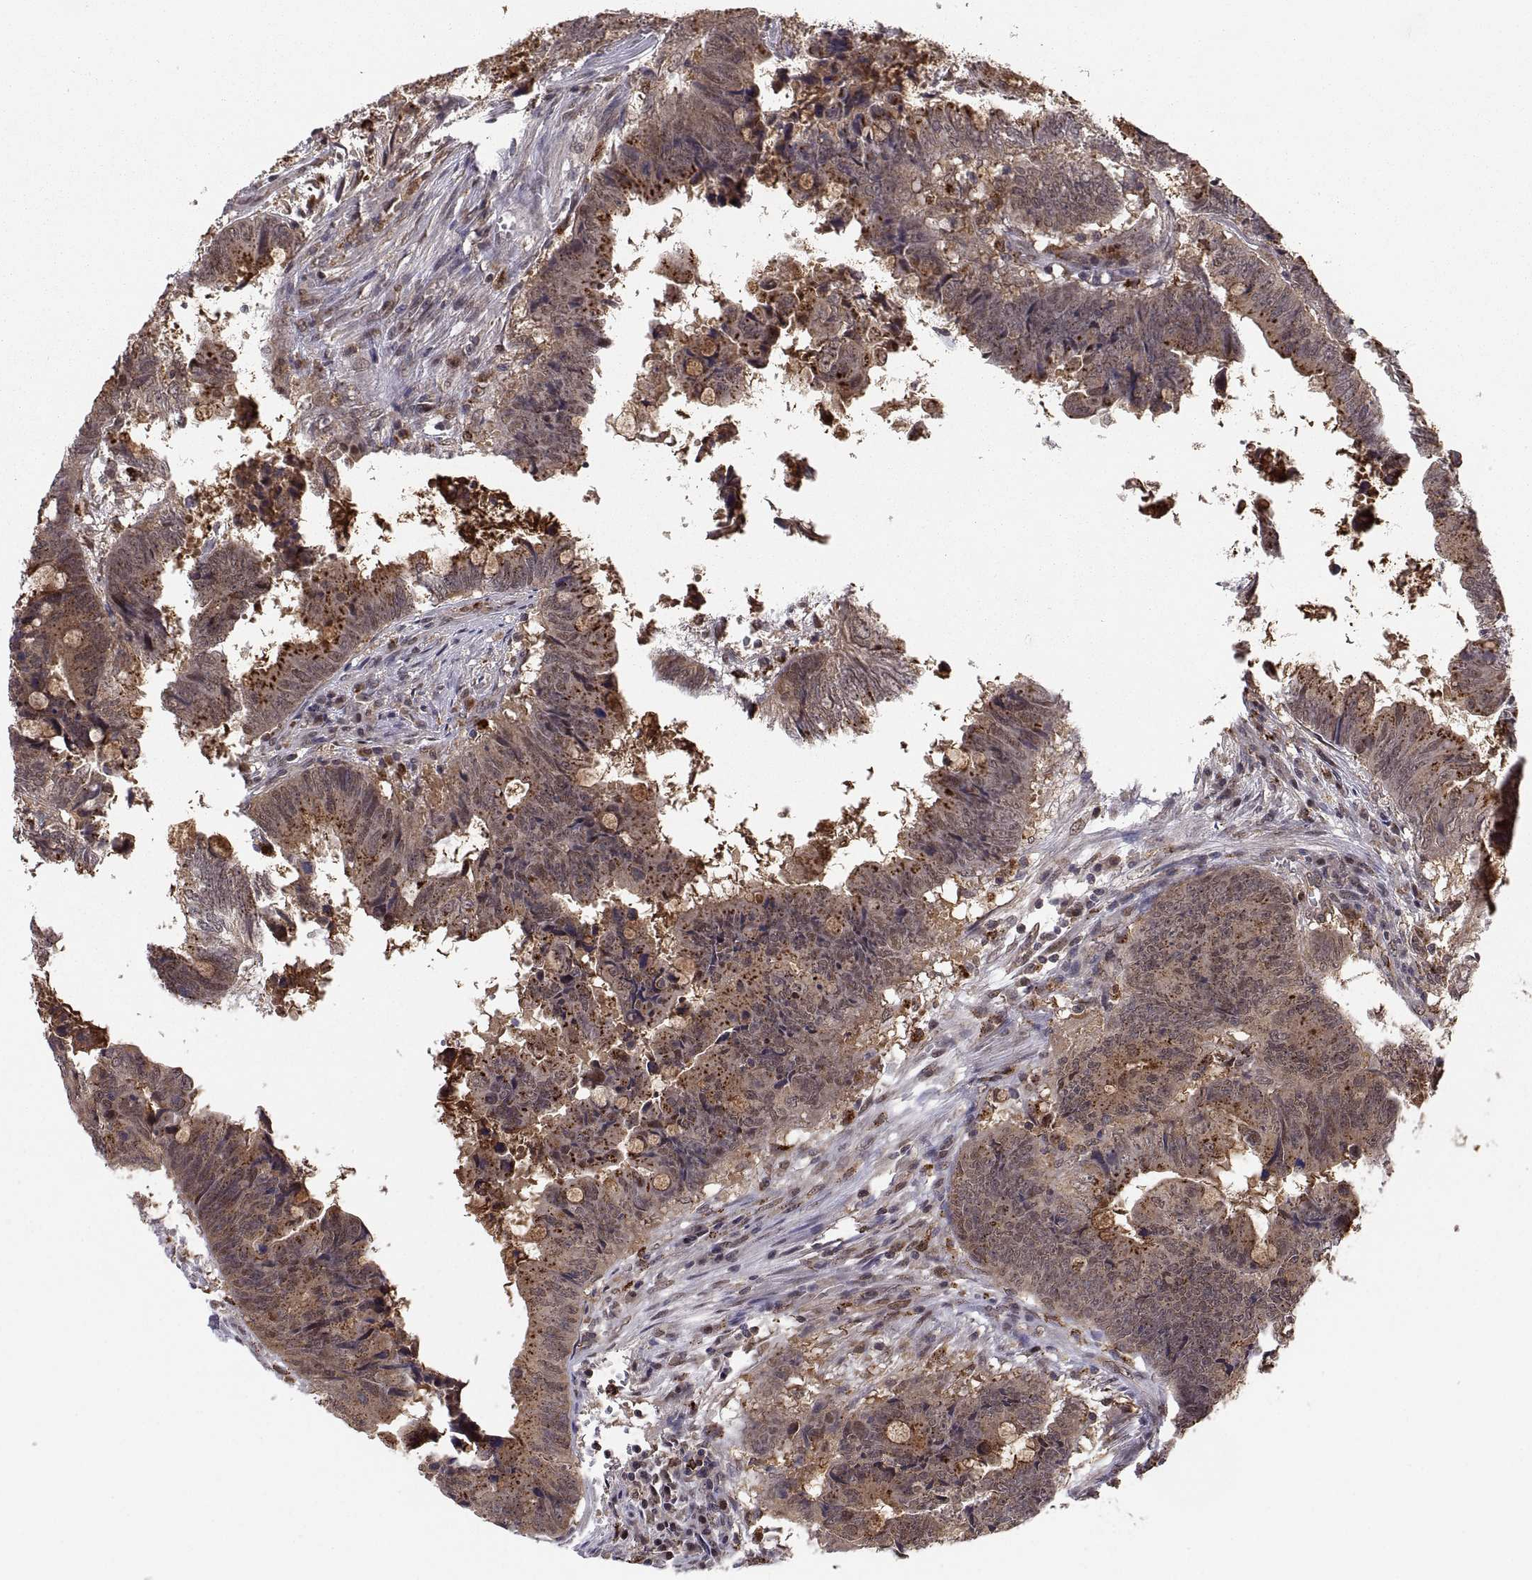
{"staining": {"intensity": "moderate", "quantity": ">75%", "location": "cytoplasmic/membranous"}, "tissue": "colorectal cancer", "cell_type": "Tumor cells", "image_type": "cancer", "snomed": [{"axis": "morphology", "description": "Adenocarcinoma, NOS"}, {"axis": "topography", "description": "Colon"}], "caption": "IHC (DAB) staining of colorectal cancer exhibits moderate cytoplasmic/membranous protein staining in approximately >75% of tumor cells.", "gene": "PSMC2", "patient": {"sex": "female", "age": 82}}